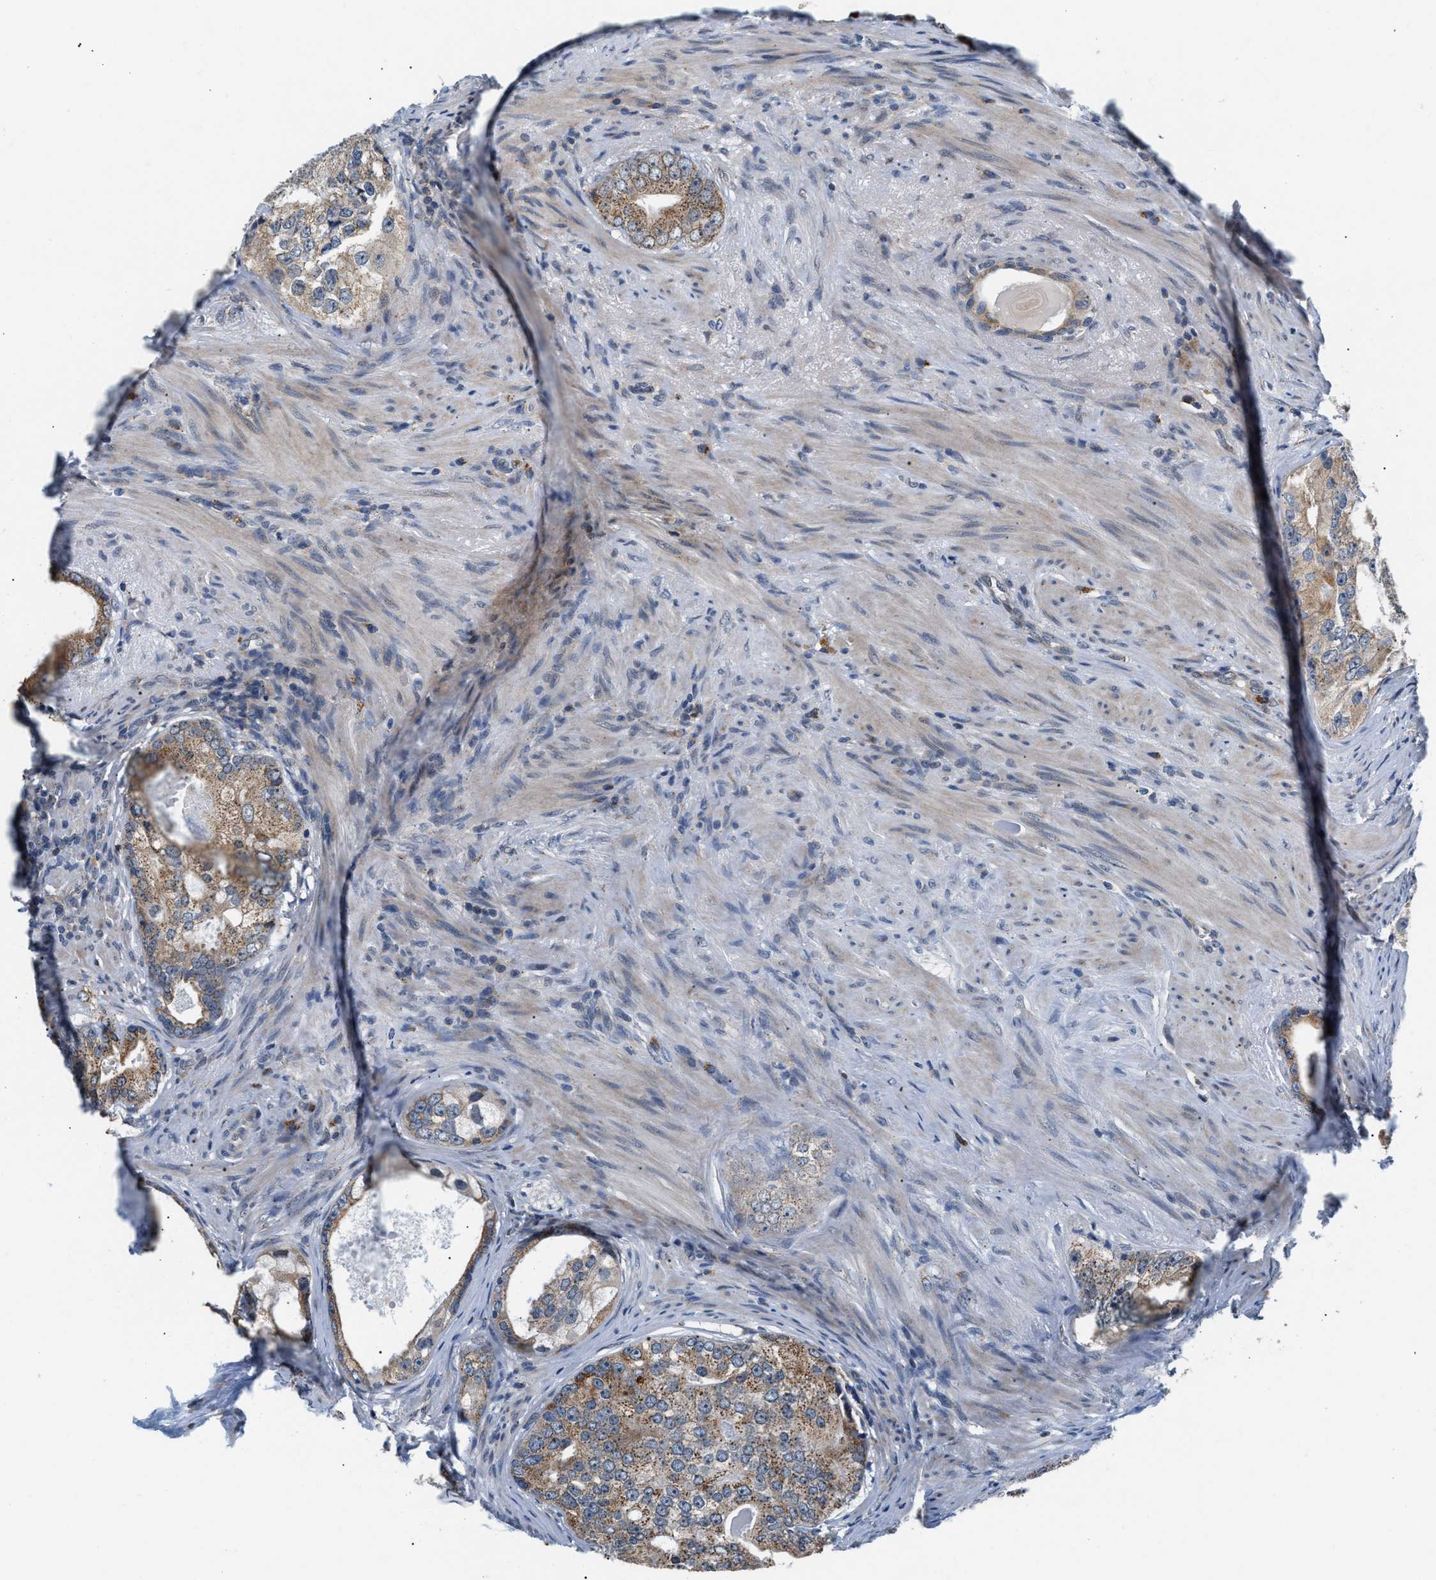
{"staining": {"intensity": "moderate", "quantity": ">75%", "location": "cytoplasmic/membranous"}, "tissue": "prostate cancer", "cell_type": "Tumor cells", "image_type": "cancer", "snomed": [{"axis": "morphology", "description": "Adenocarcinoma, High grade"}, {"axis": "topography", "description": "Prostate"}], "caption": "Tumor cells exhibit moderate cytoplasmic/membranous expression in about >75% of cells in prostate adenocarcinoma (high-grade). (DAB IHC with brightfield microscopy, high magnification).", "gene": "KCNMB2", "patient": {"sex": "male", "age": 66}}